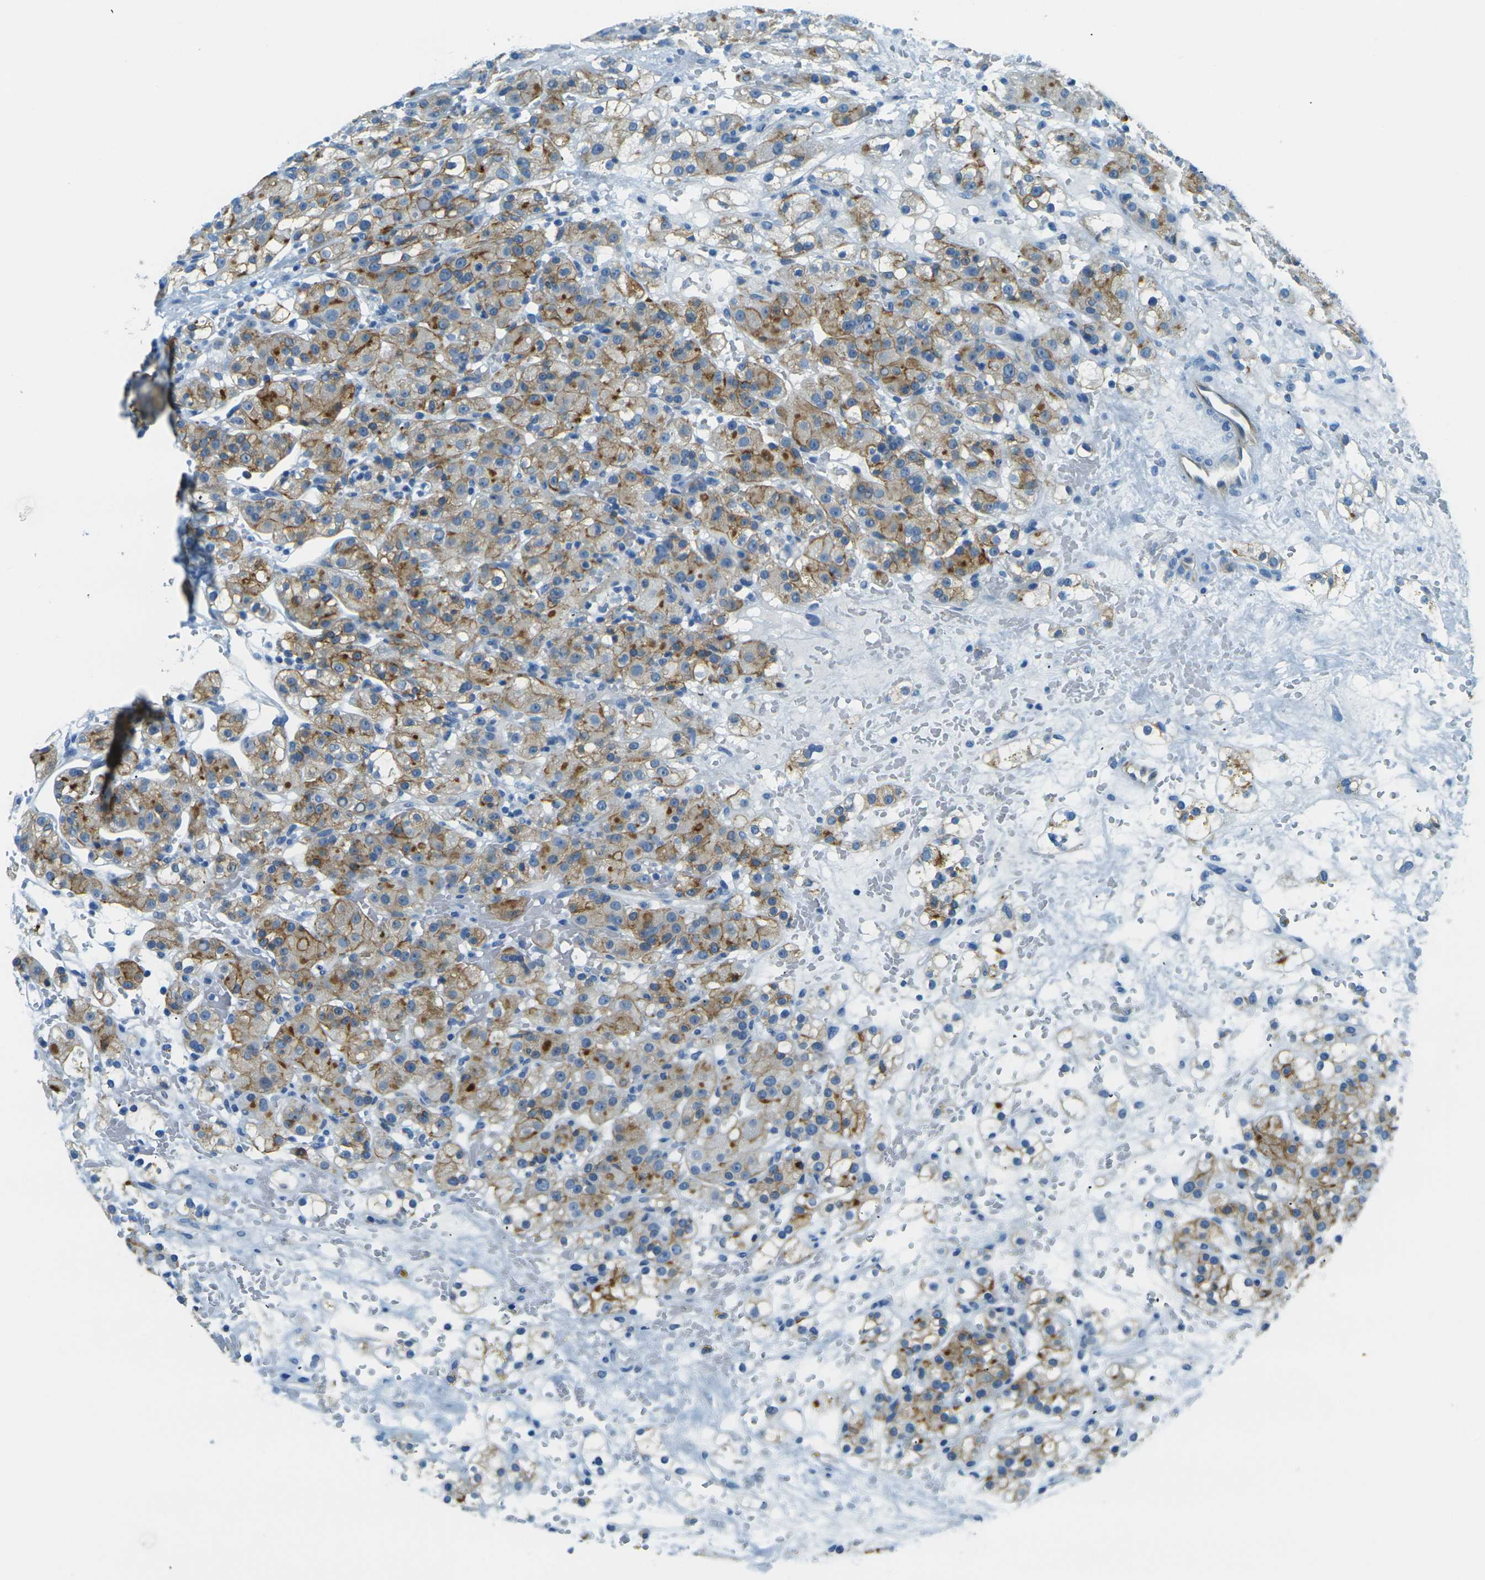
{"staining": {"intensity": "moderate", "quantity": "25%-75%", "location": "cytoplasmic/membranous"}, "tissue": "renal cancer", "cell_type": "Tumor cells", "image_type": "cancer", "snomed": [{"axis": "morphology", "description": "Adenocarcinoma, NOS"}, {"axis": "topography", "description": "Kidney"}], "caption": "Immunohistochemical staining of human adenocarcinoma (renal) reveals moderate cytoplasmic/membranous protein staining in about 25%-75% of tumor cells. (DAB = brown stain, brightfield microscopy at high magnification).", "gene": "OCLN", "patient": {"sex": "male", "age": 61}}